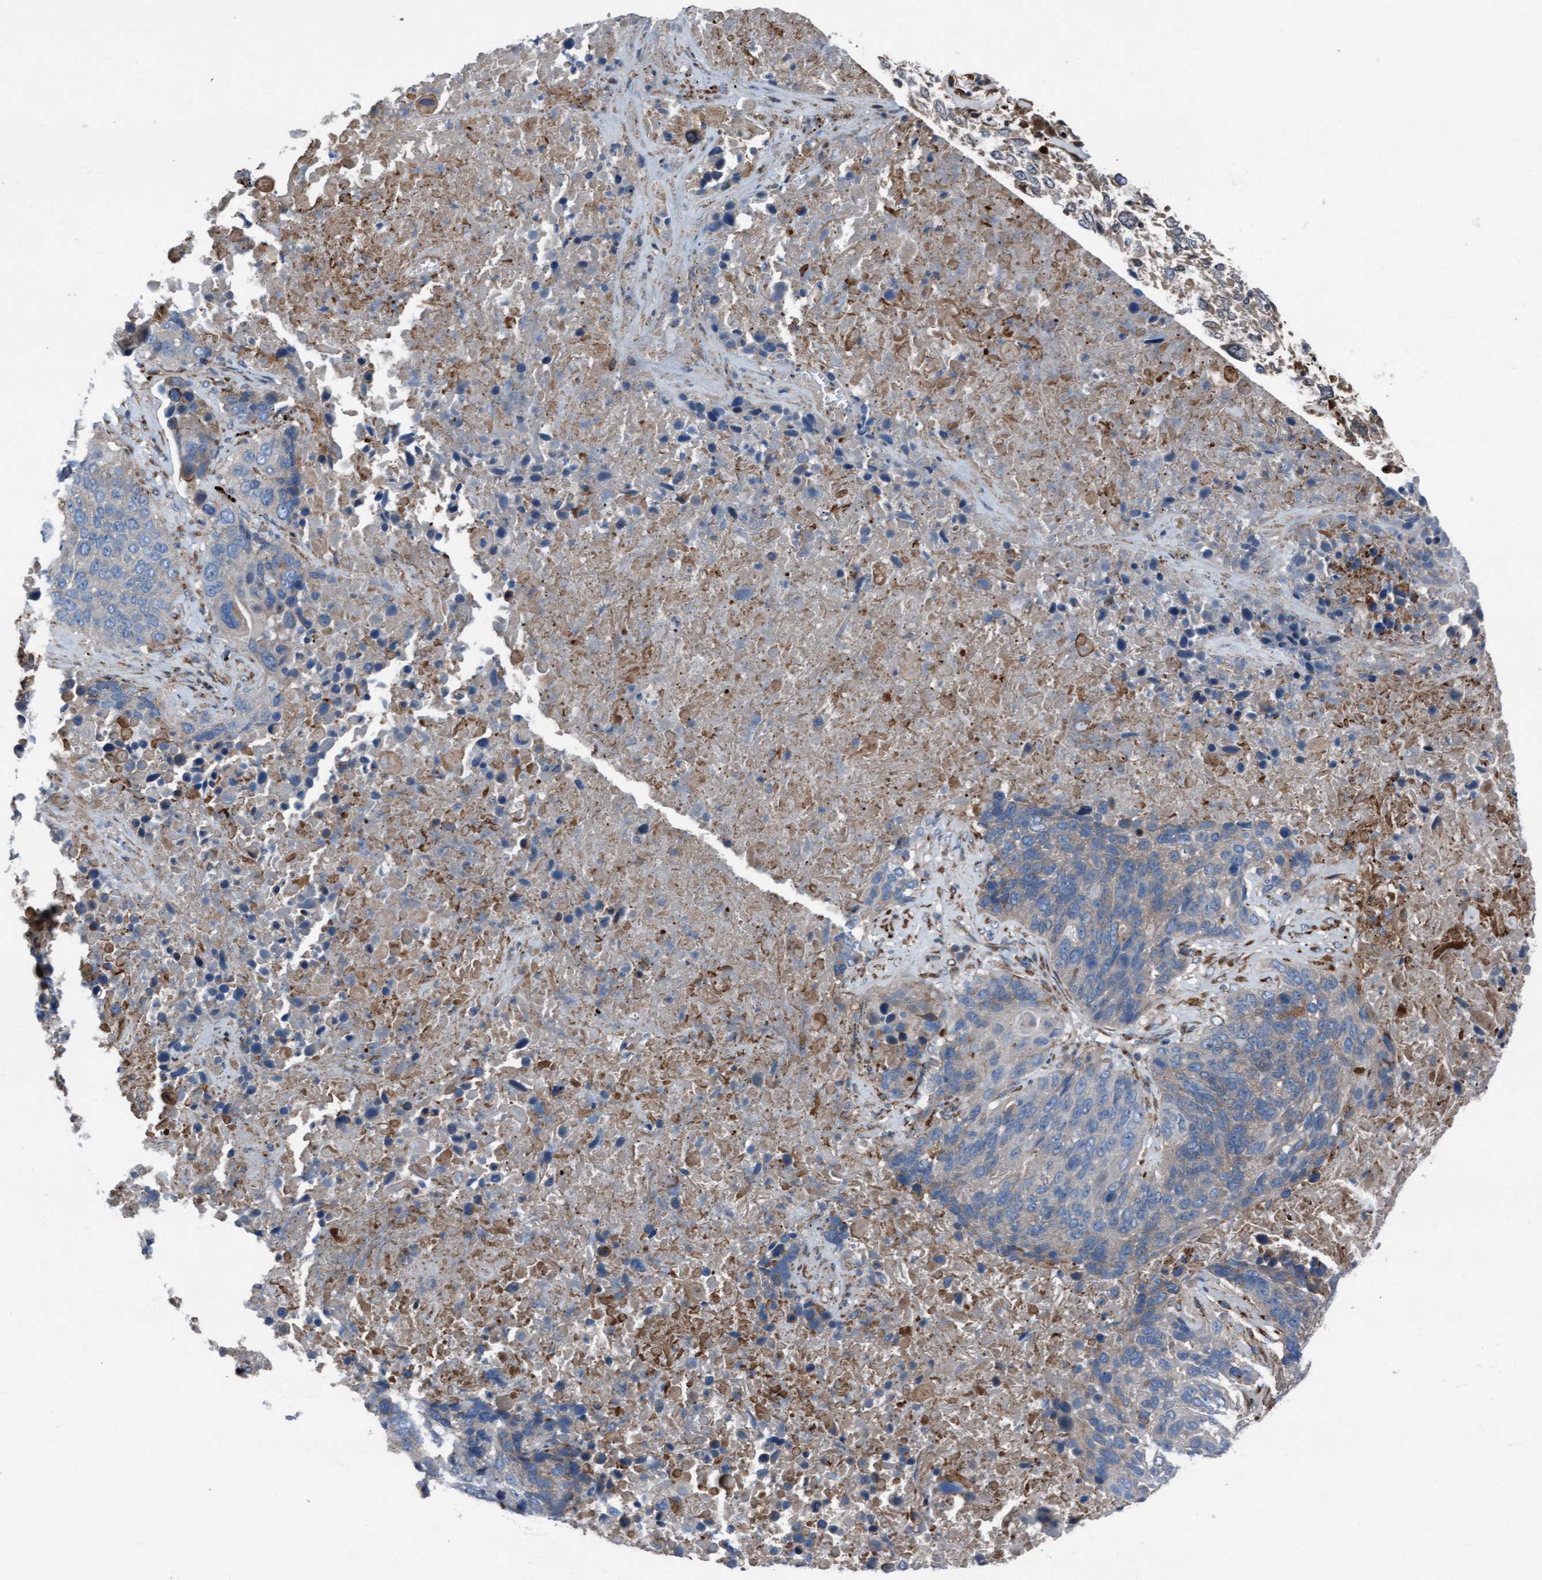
{"staining": {"intensity": "weak", "quantity": "<25%", "location": "cytoplasmic/membranous"}, "tissue": "lung cancer", "cell_type": "Tumor cells", "image_type": "cancer", "snomed": [{"axis": "morphology", "description": "Squamous cell carcinoma, NOS"}, {"axis": "topography", "description": "Lung"}], "caption": "Human squamous cell carcinoma (lung) stained for a protein using immunohistochemistry (IHC) reveals no staining in tumor cells.", "gene": "KLHL26", "patient": {"sex": "male", "age": 65}}